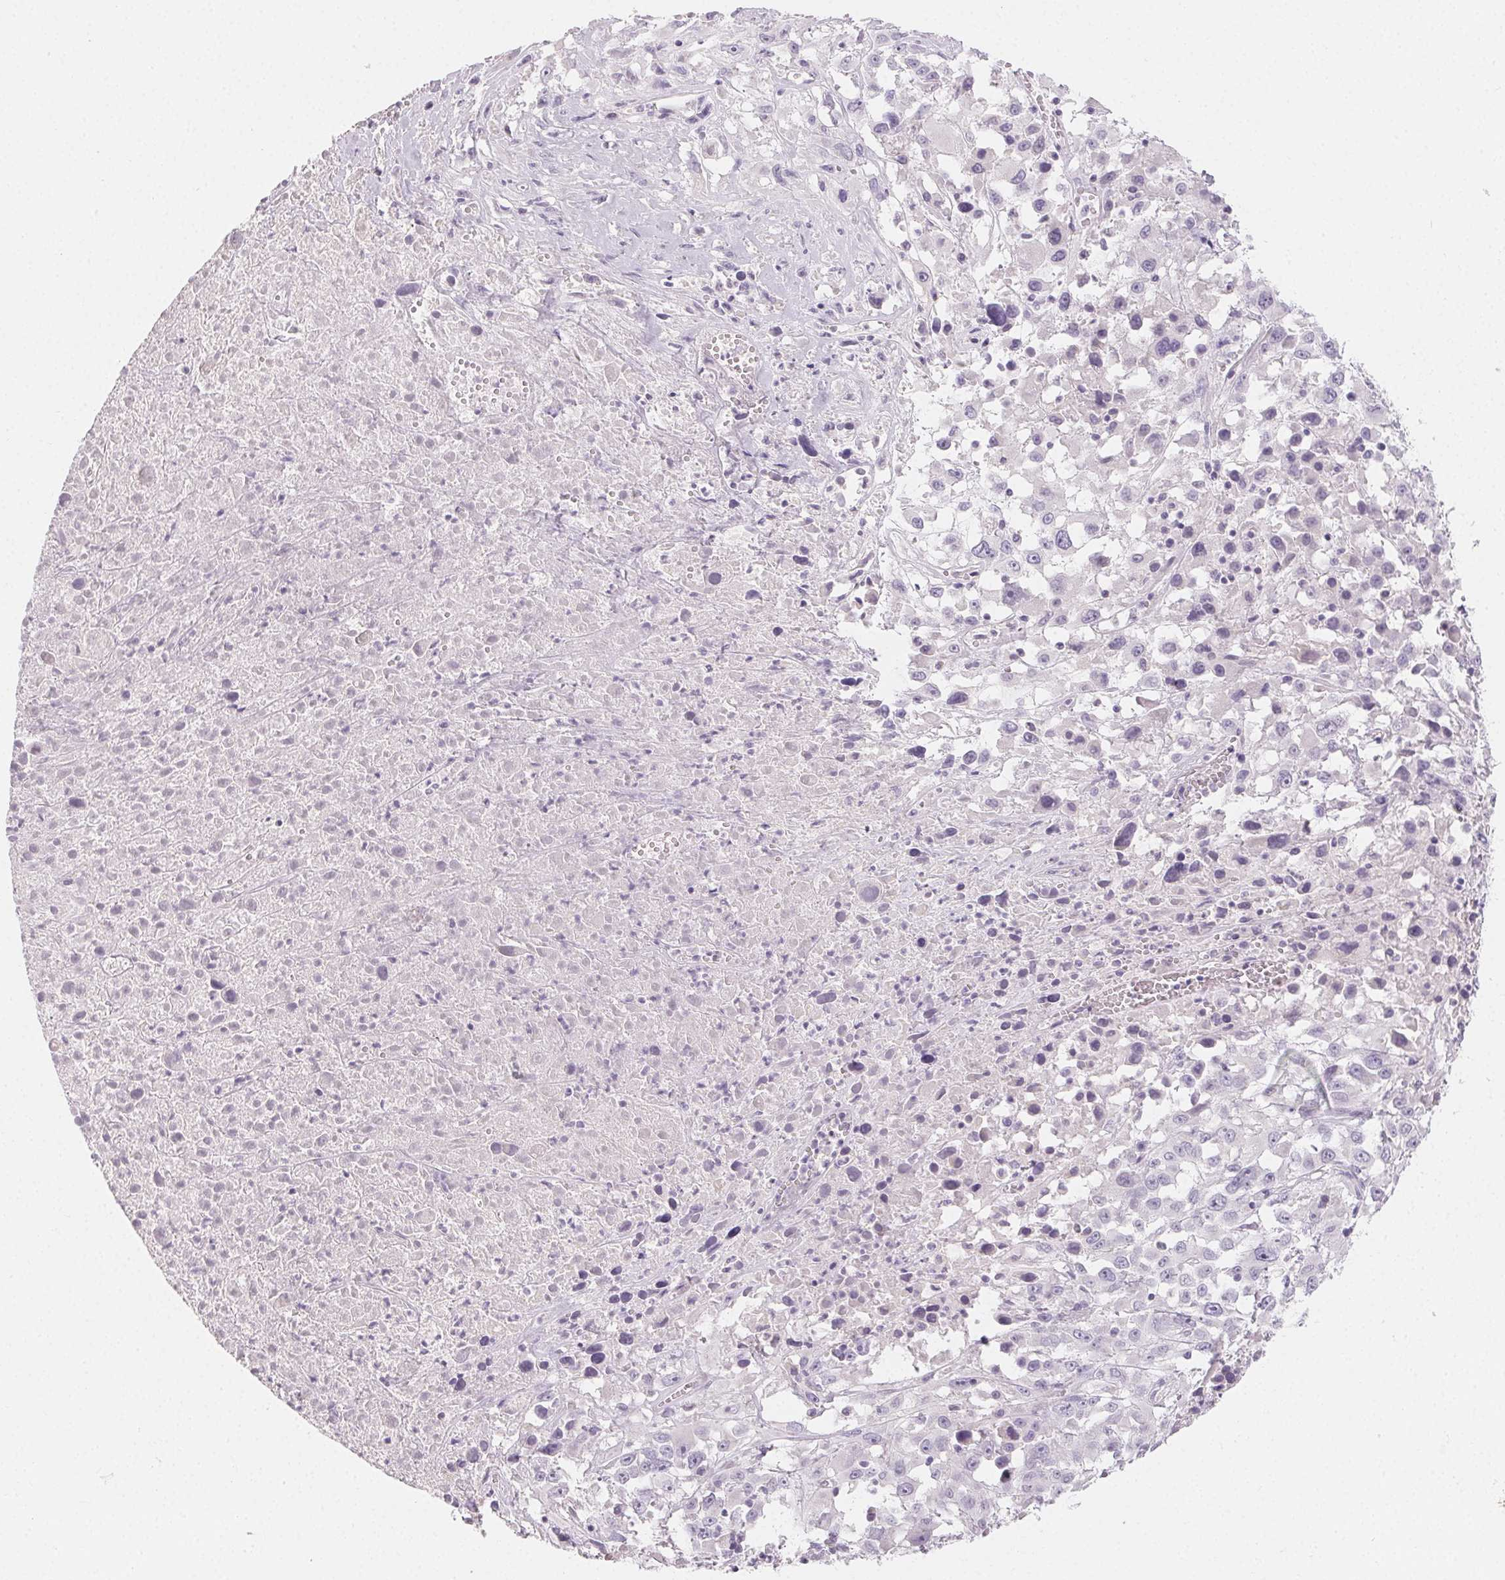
{"staining": {"intensity": "negative", "quantity": "none", "location": "none"}, "tissue": "melanoma", "cell_type": "Tumor cells", "image_type": "cancer", "snomed": [{"axis": "morphology", "description": "Malignant melanoma, Metastatic site"}, {"axis": "topography", "description": "Soft tissue"}], "caption": "The immunohistochemistry (IHC) micrograph has no significant expression in tumor cells of melanoma tissue.", "gene": "MIOX", "patient": {"sex": "male", "age": 50}}